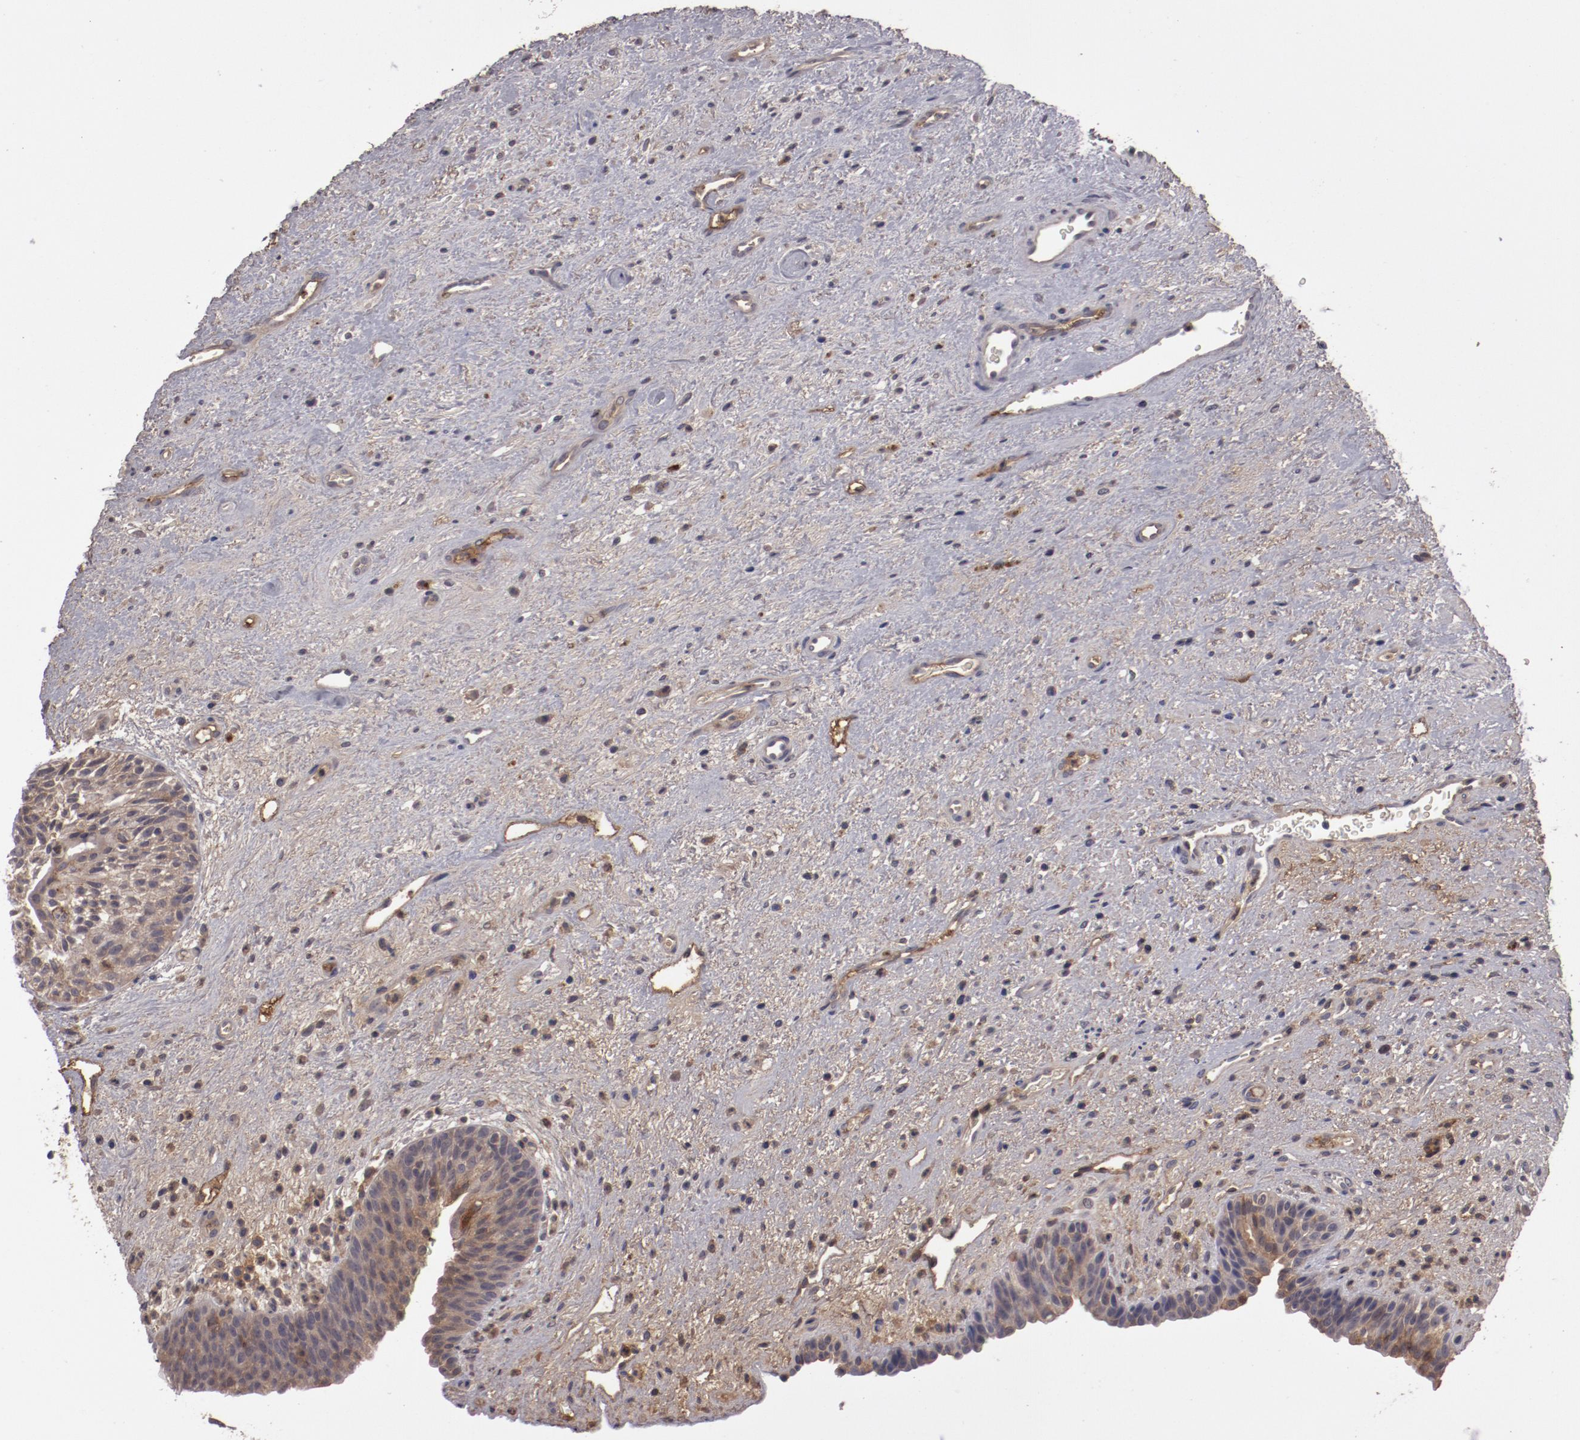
{"staining": {"intensity": "moderate", "quantity": ">75%", "location": "cytoplasmic/membranous"}, "tissue": "urinary bladder", "cell_type": "Urothelial cells", "image_type": "normal", "snomed": [{"axis": "morphology", "description": "Normal tissue, NOS"}, {"axis": "topography", "description": "Urinary bladder"}], "caption": "An immunohistochemistry (IHC) photomicrograph of benign tissue is shown. Protein staining in brown highlights moderate cytoplasmic/membranous positivity in urinary bladder within urothelial cells.", "gene": "CP", "patient": {"sex": "male", "age": 48}}